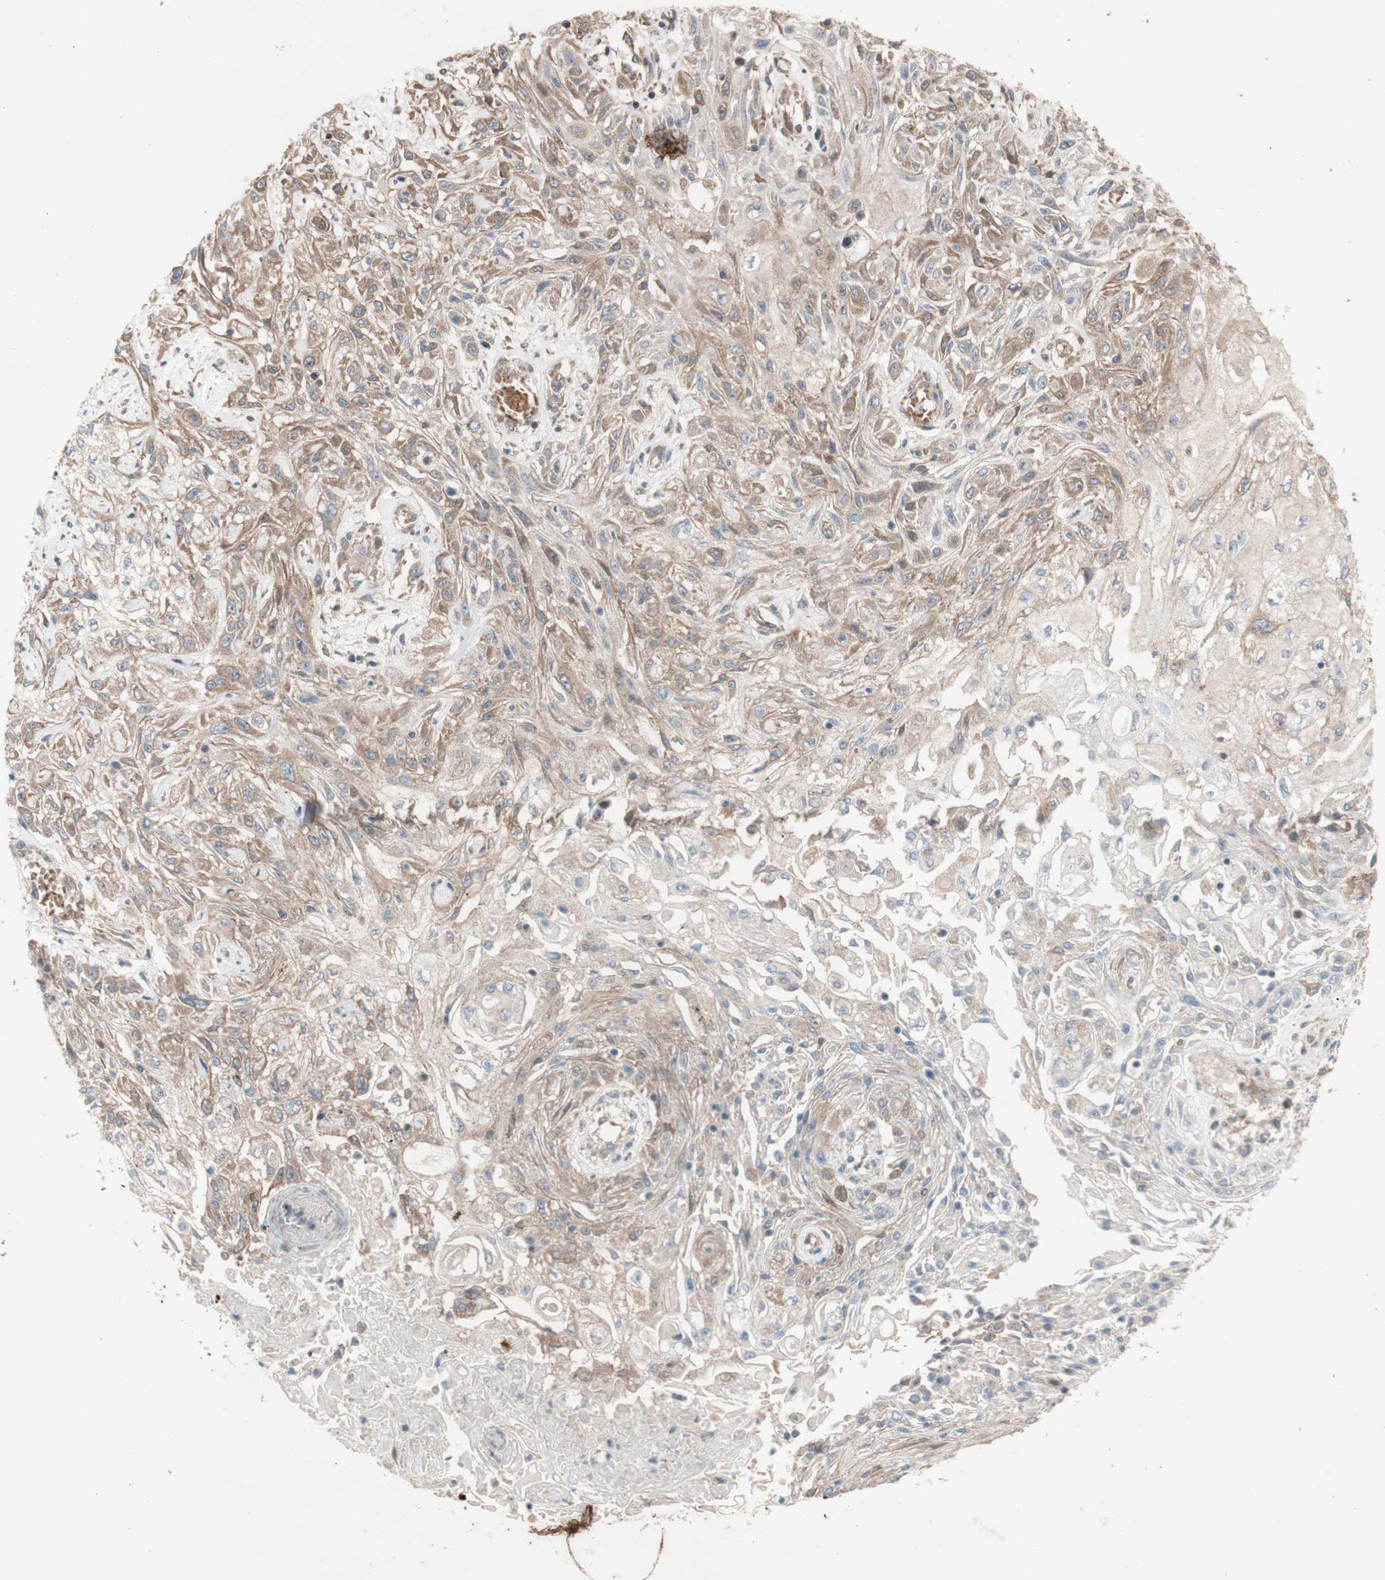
{"staining": {"intensity": "moderate", "quantity": ">75%", "location": "cytoplasmic/membranous"}, "tissue": "skin cancer", "cell_type": "Tumor cells", "image_type": "cancer", "snomed": [{"axis": "morphology", "description": "Squamous cell carcinoma, NOS"}, {"axis": "topography", "description": "Skin"}], "caption": "The photomicrograph reveals staining of squamous cell carcinoma (skin), revealing moderate cytoplasmic/membranous protein staining (brown color) within tumor cells. (IHC, brightfield microscopy, high magnification).", "gene": "TST", "patient": {"sex": "male", "age": 75}}